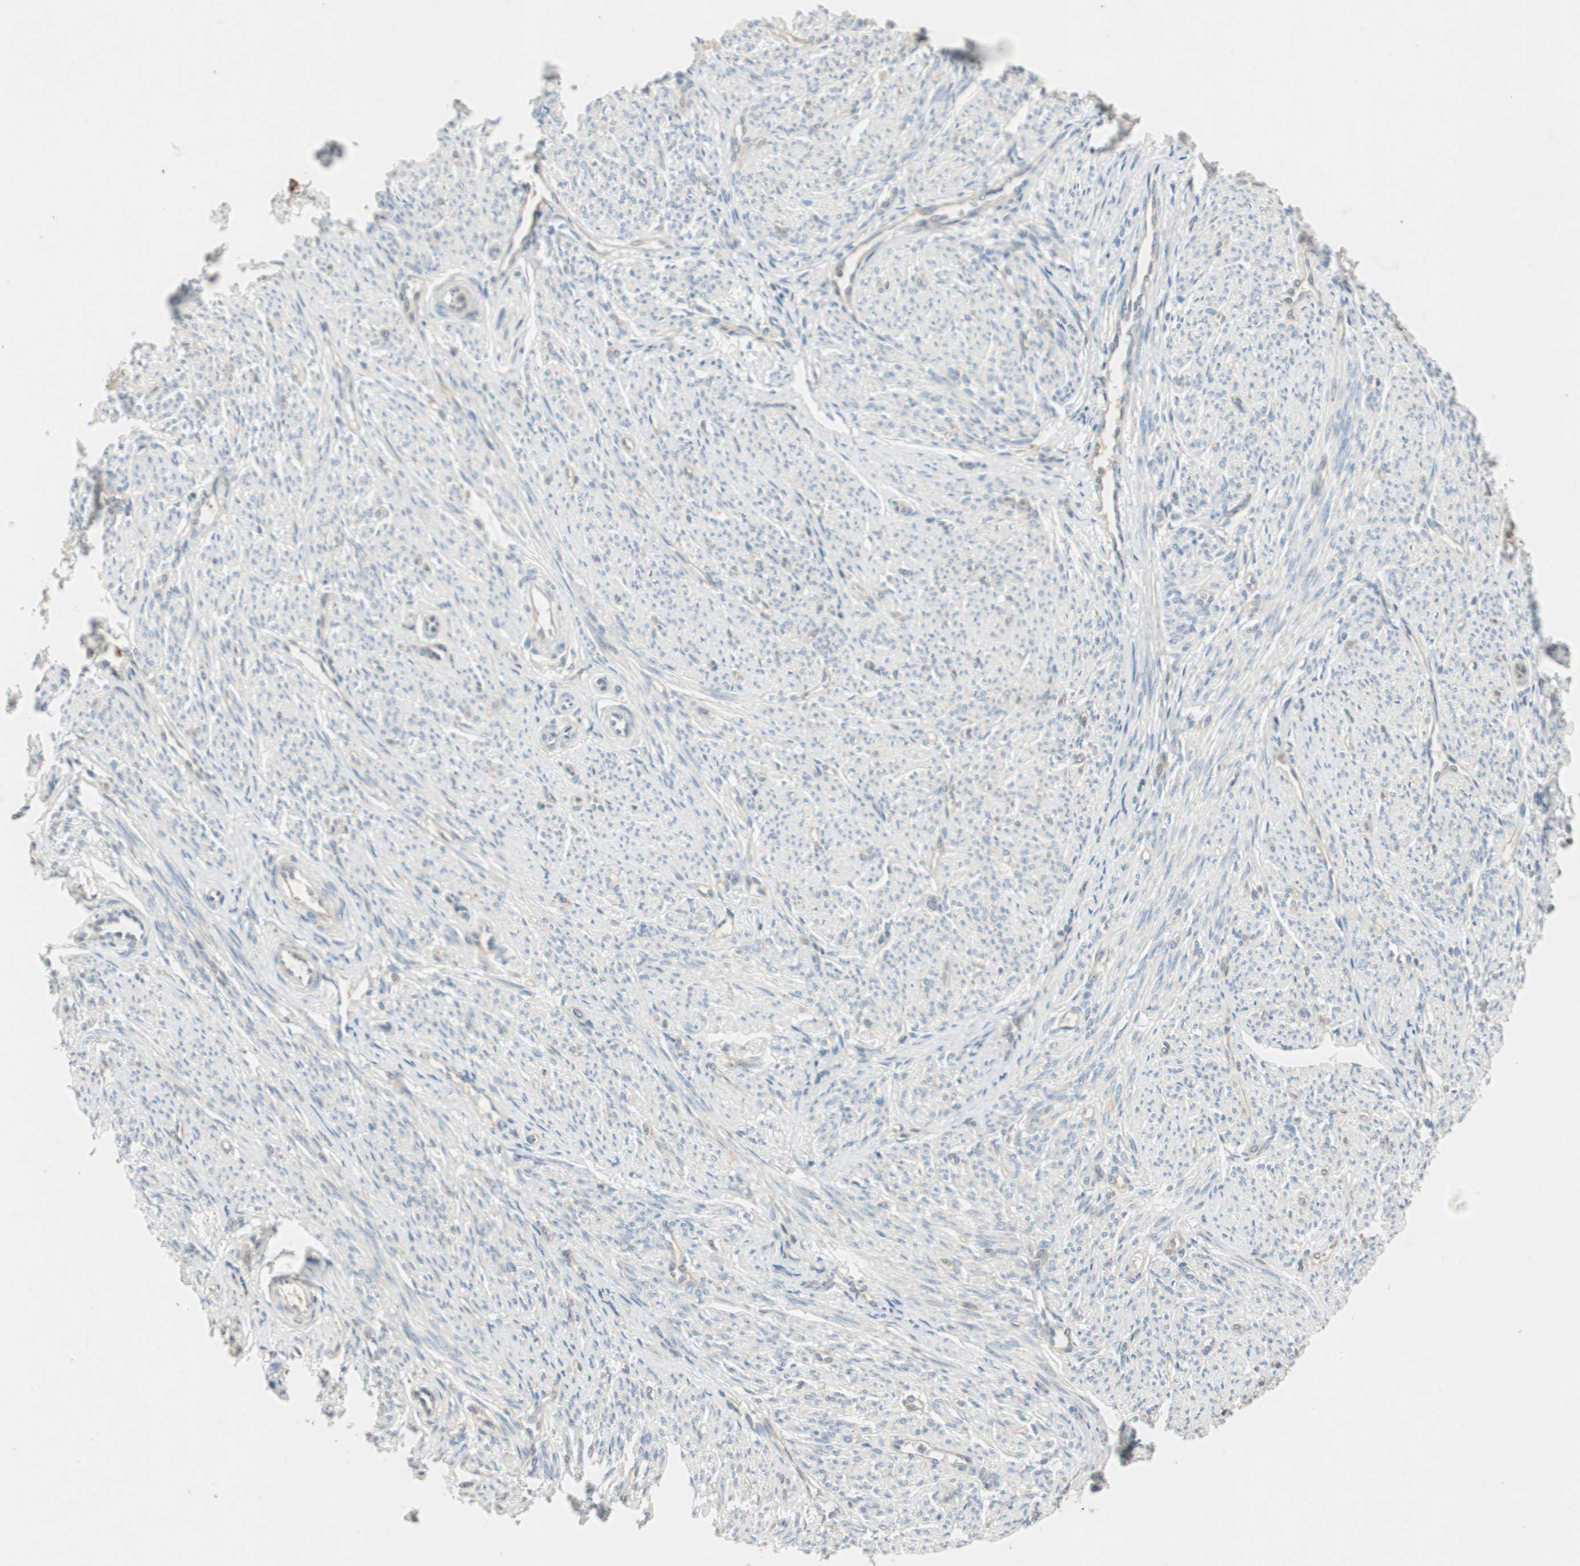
{"staining": {"intensity": "negative", "quantity": "none", "location": "none"}, "tissue": "smooth muscle", "cell_type": "Smooth muscle cells", "image_type": "normal", "snomed": [{"axis": "morphology", "description": "Normal tissue, NOS"}, {"axis": "topography", "description": "Smooth muscle"}], "caption": "Smooth muscle was stained to show a protein in brown. There is no significant expression in smooth muscle cells. (DAB (3,3'-diaminobenzidine) IHC visualized using brightfield microscopy, high magnification).", "gene": "SERPINB5", "patient": {"sex": "female", "age": 65}}